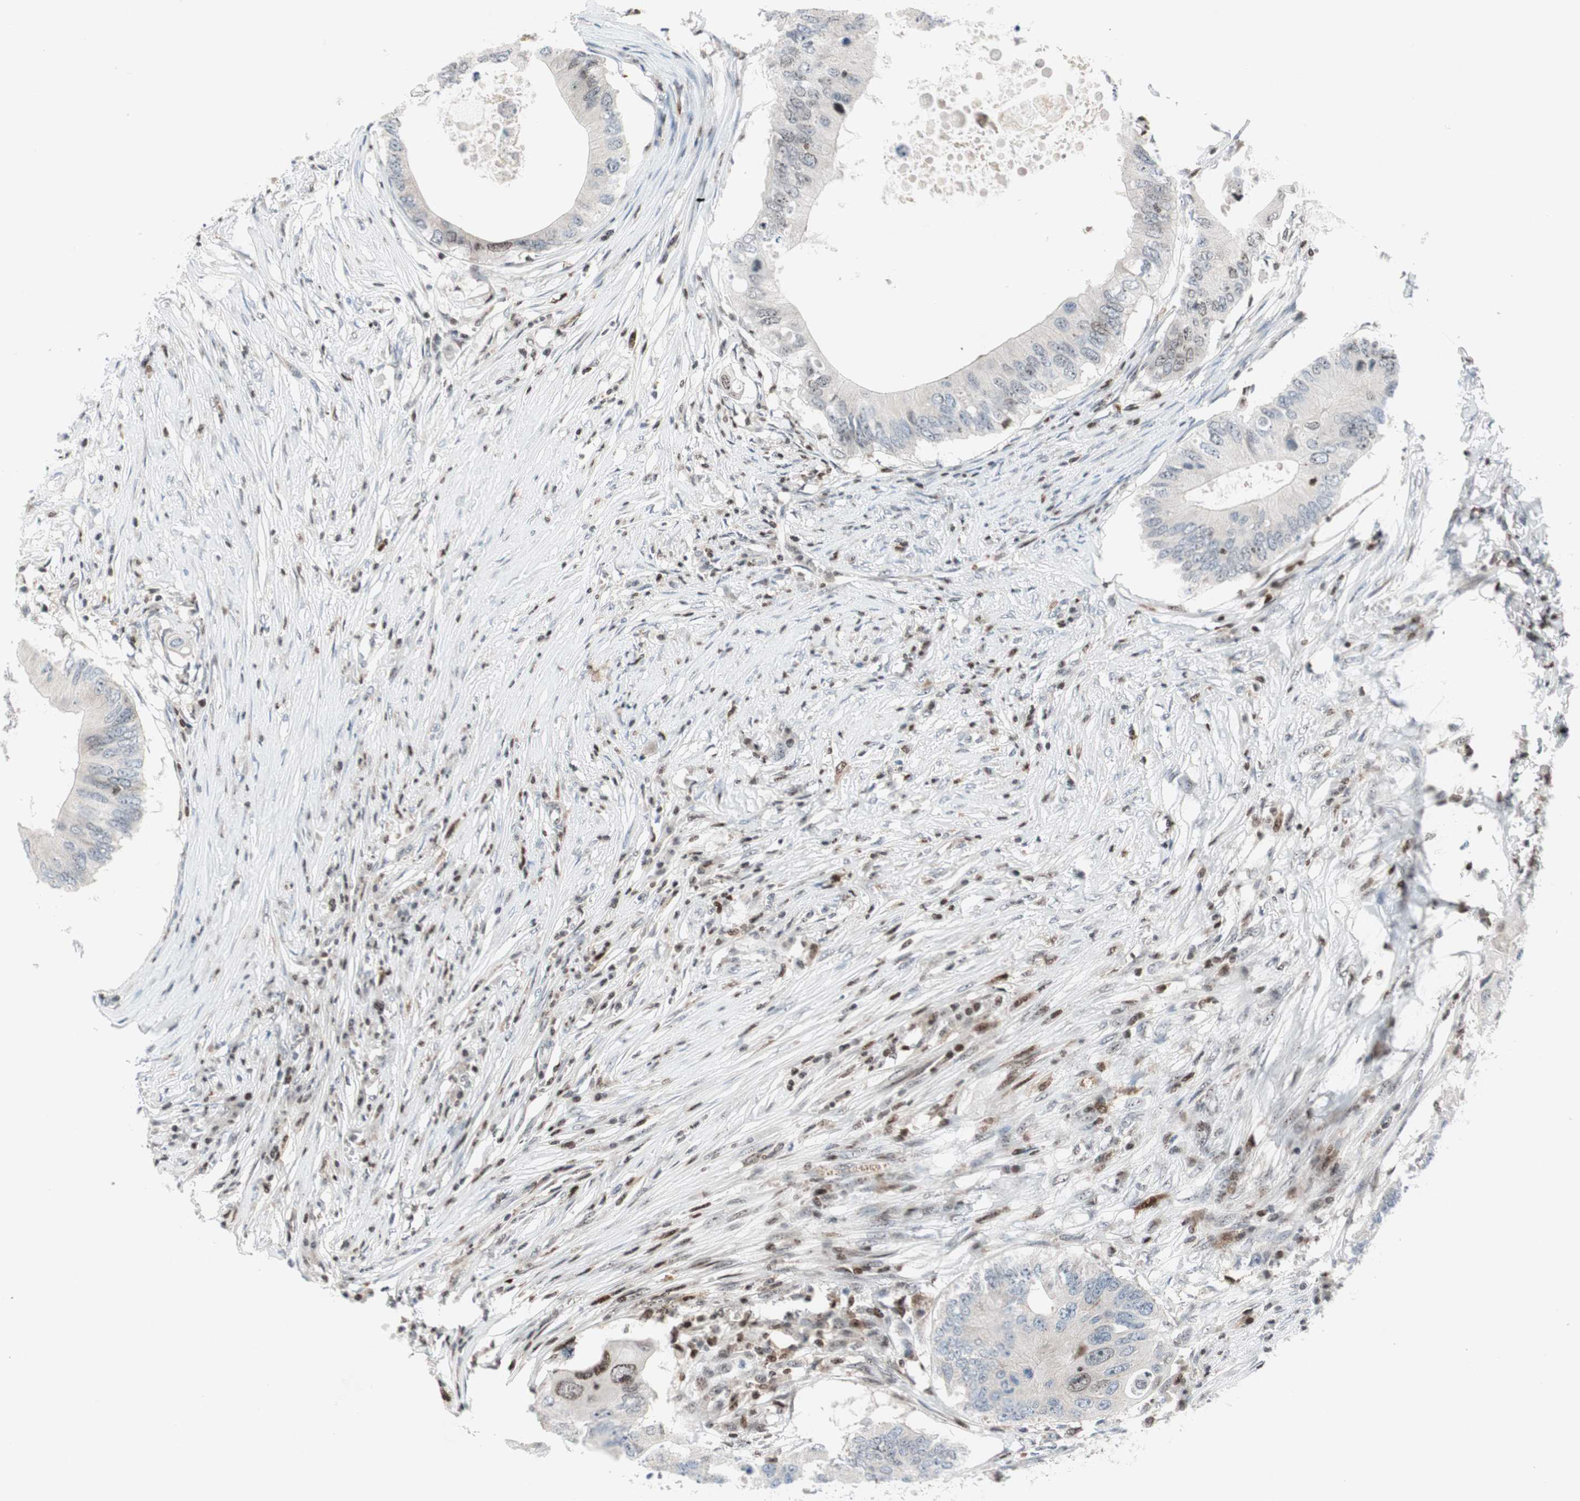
{"staining": {"intensity": "moderate", "quantity": "<25%", "location": "nuclear"}, "tissue": "colorectal cancer", "cell_type": "Tumor cells", "image_type": "cancer", "snomed": [{"axis": "morphology", "description": "Adenocarcinoma, NOS"}, {"axis": "topography", "description": "Colon"}], "caption": "A photomicrograph of colorectal cancer stained for a protein shows moderate nuclear brown staining in tumor cells.", "gene": "RGS10", "patient": {"sex": "male", "age": 71}}